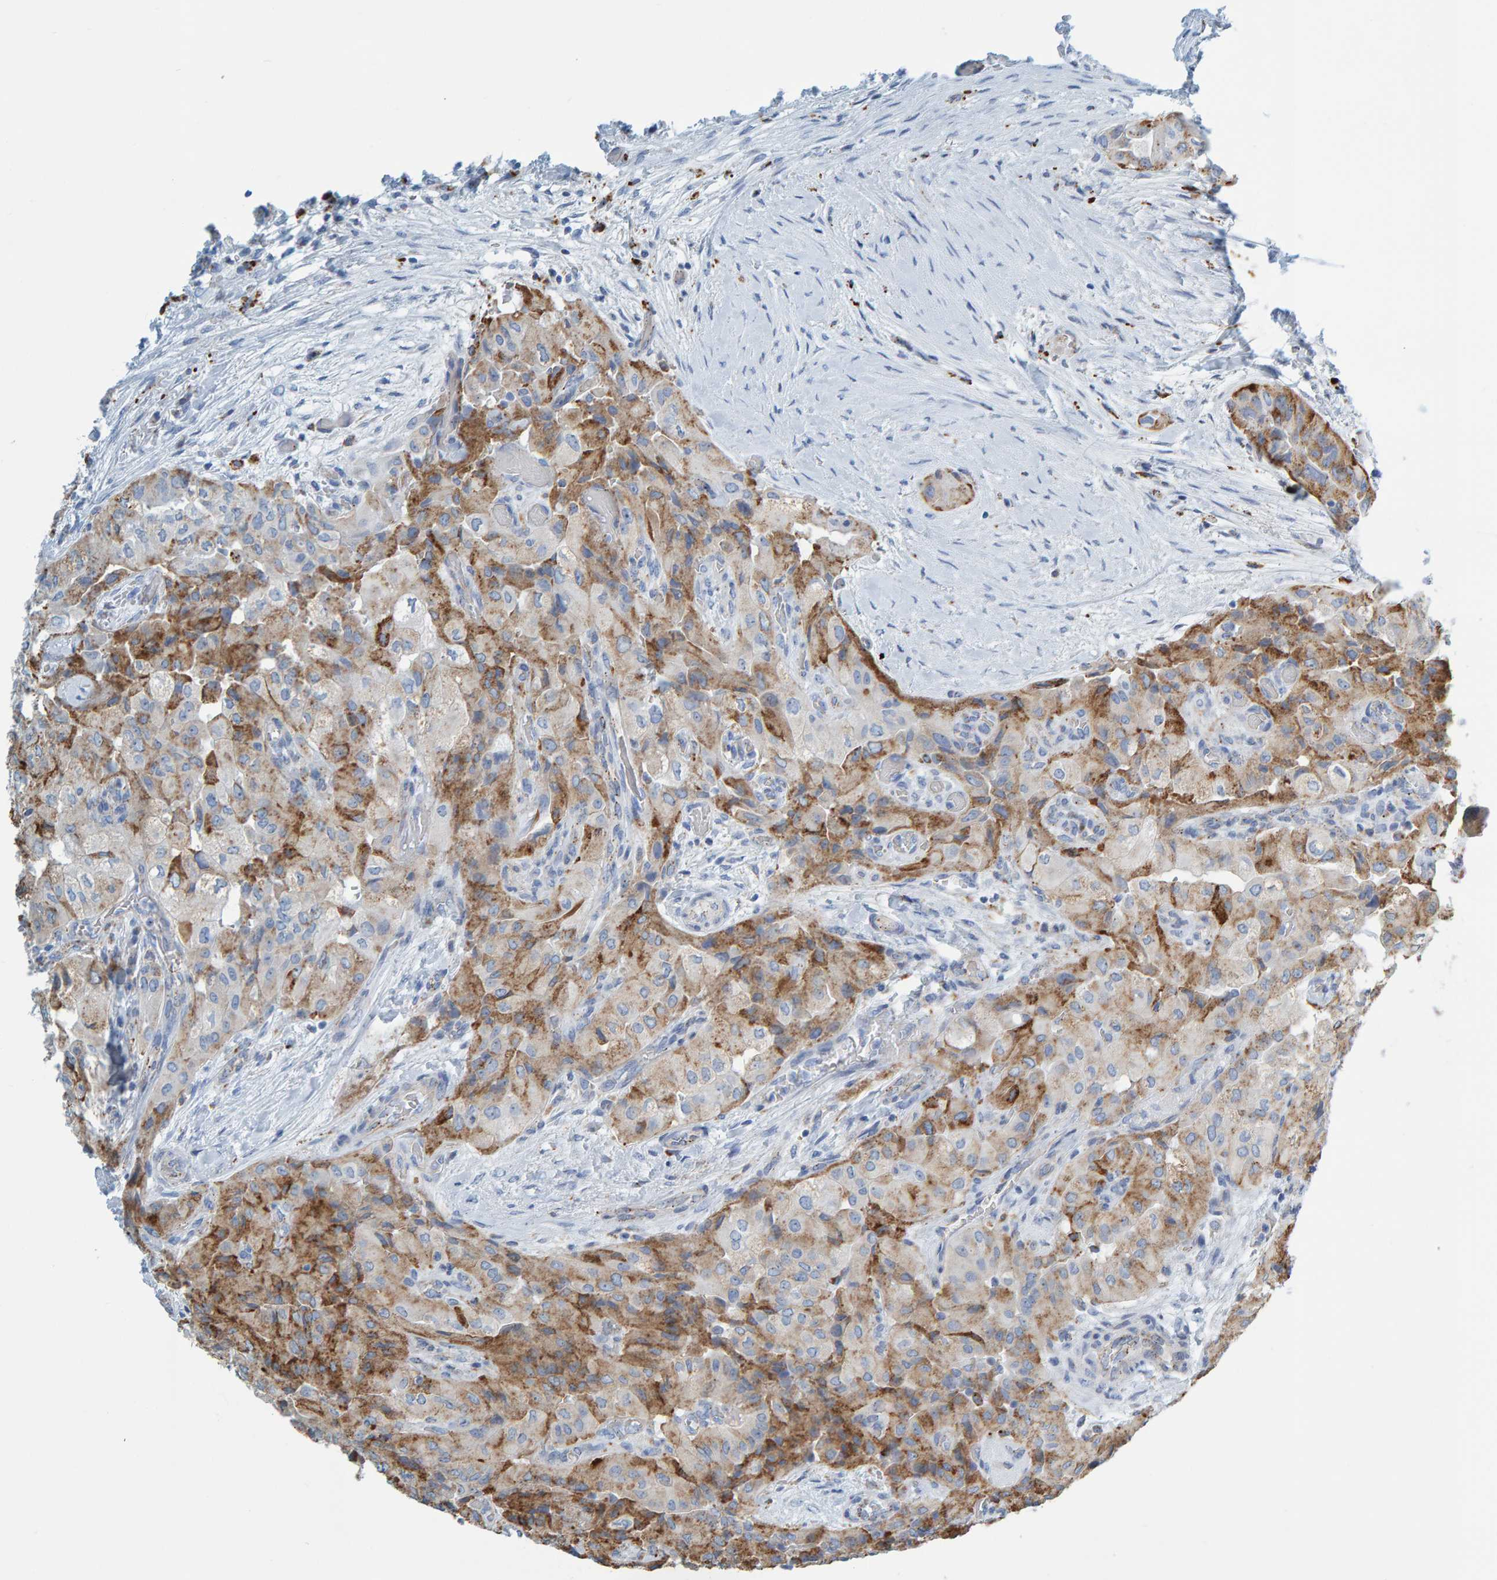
{"staining": {"intensity": "moderate", "quantity": ">75%", "location": "cytoplasmic/membranous"}, "tissue": "thyroid cancer", "cell_type": "Tumor cells", "image_type": "cancer", "snomed": [{"axis": "morphology", "description": "Papillary adenocarcinoma, NOS"}, {"axis": "topography", "description": "Thyroid gland"}], "caption": "Thyroid cancer stained for a protein displays moderate cytoplasmic/membranous positivity in tumor cells. (brown staining indicates protein expression, while blue staining denotes nuclei).", "gene": "BIN3", "patient": {"sex": "female", "age": 59}}